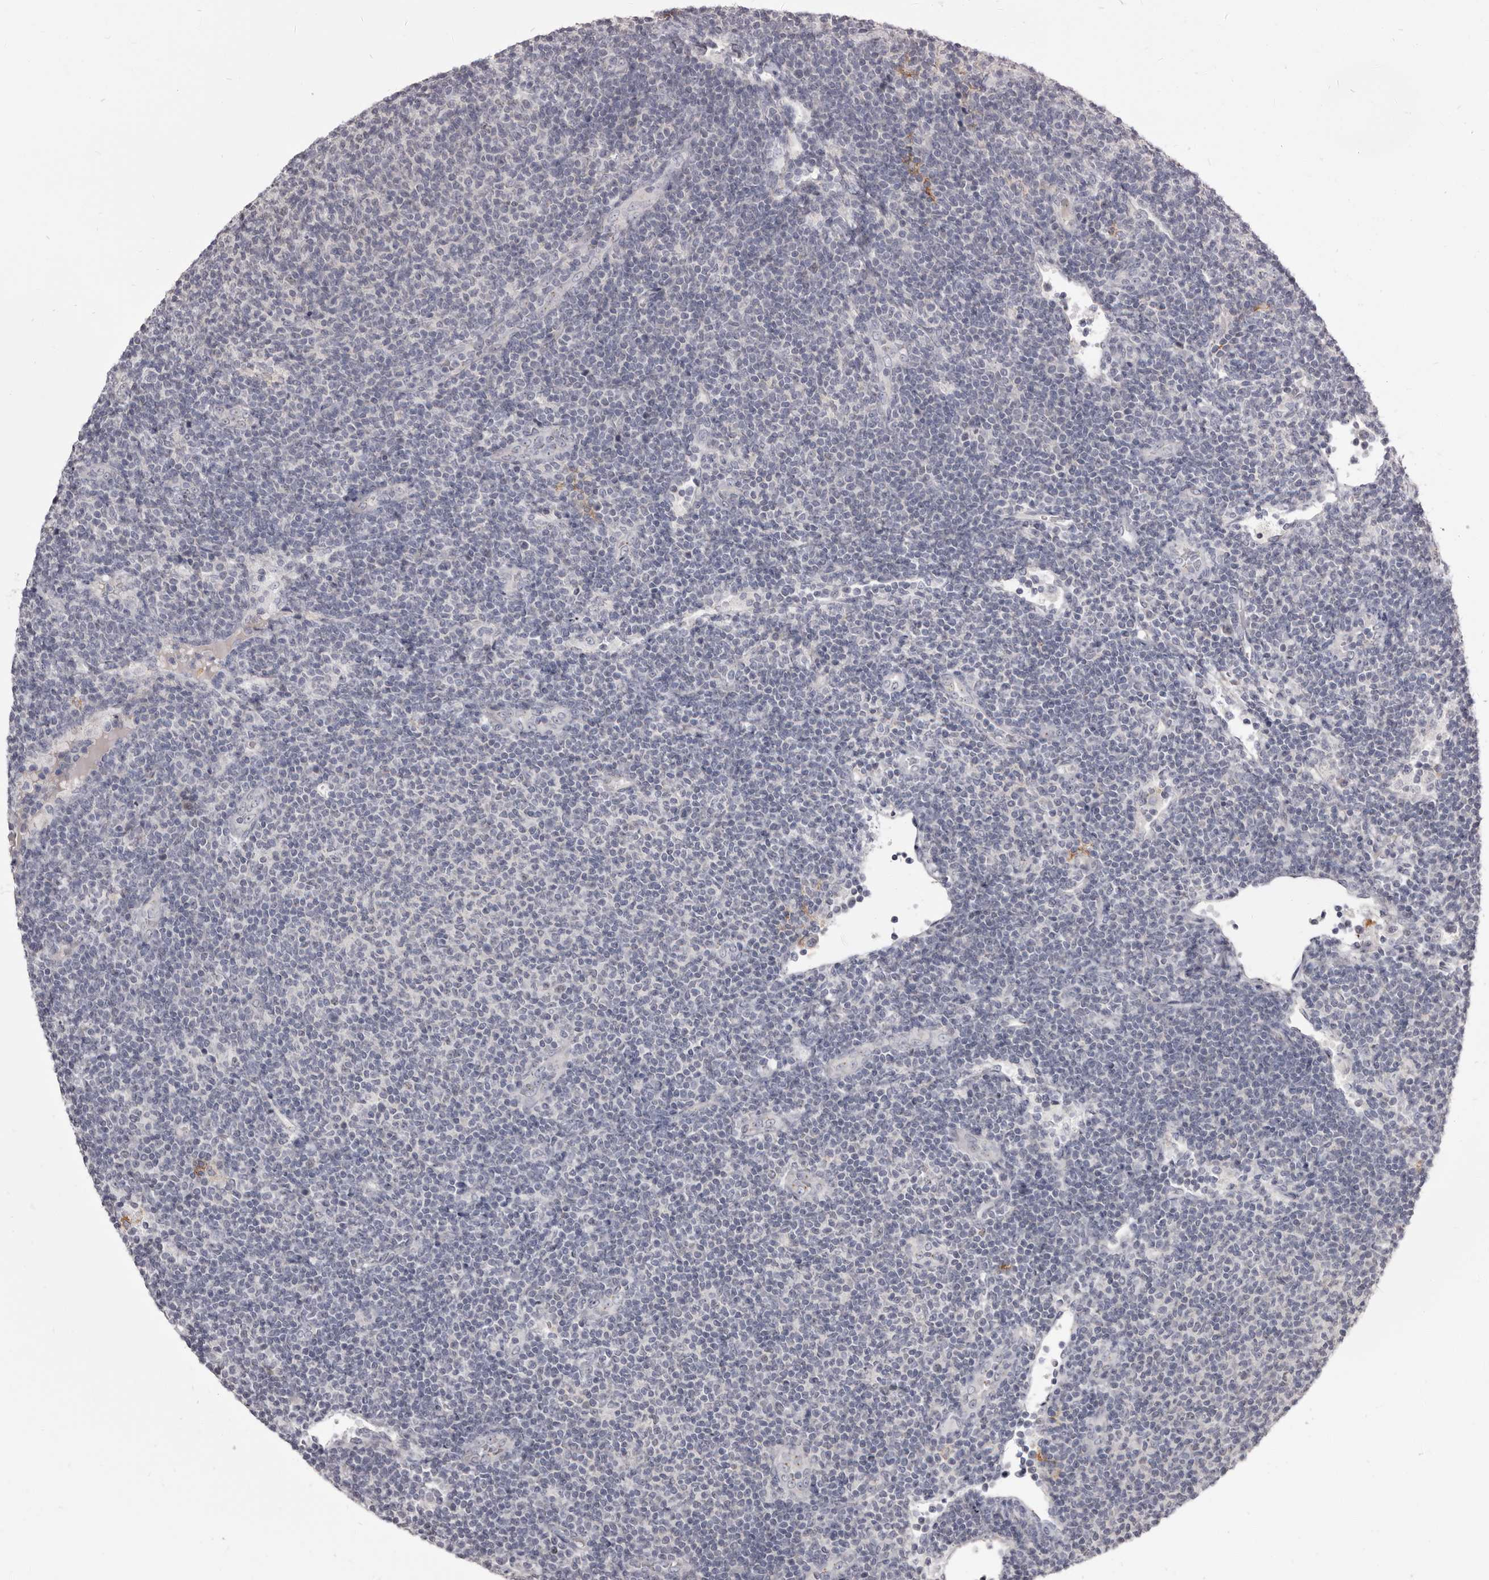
{"staining": {"intensity": "negative", "quantity": "none", "location": "none"}, "tissue": "lymphoma", "cell_type": "Tumor cells", "image_type": "cancer", "snomed": [{"axis": "morphology", "description": "Malignant lymphoma, non-Hodgkin's type, Low grade"}, {"axis": "topography", "description": "Lymph node"}], "caption": "Protein analysis of lymphoma reveals no significant positivity in tumor cells.", "gene": "CGN", "patient": {"sex": "male", "age": 66}}